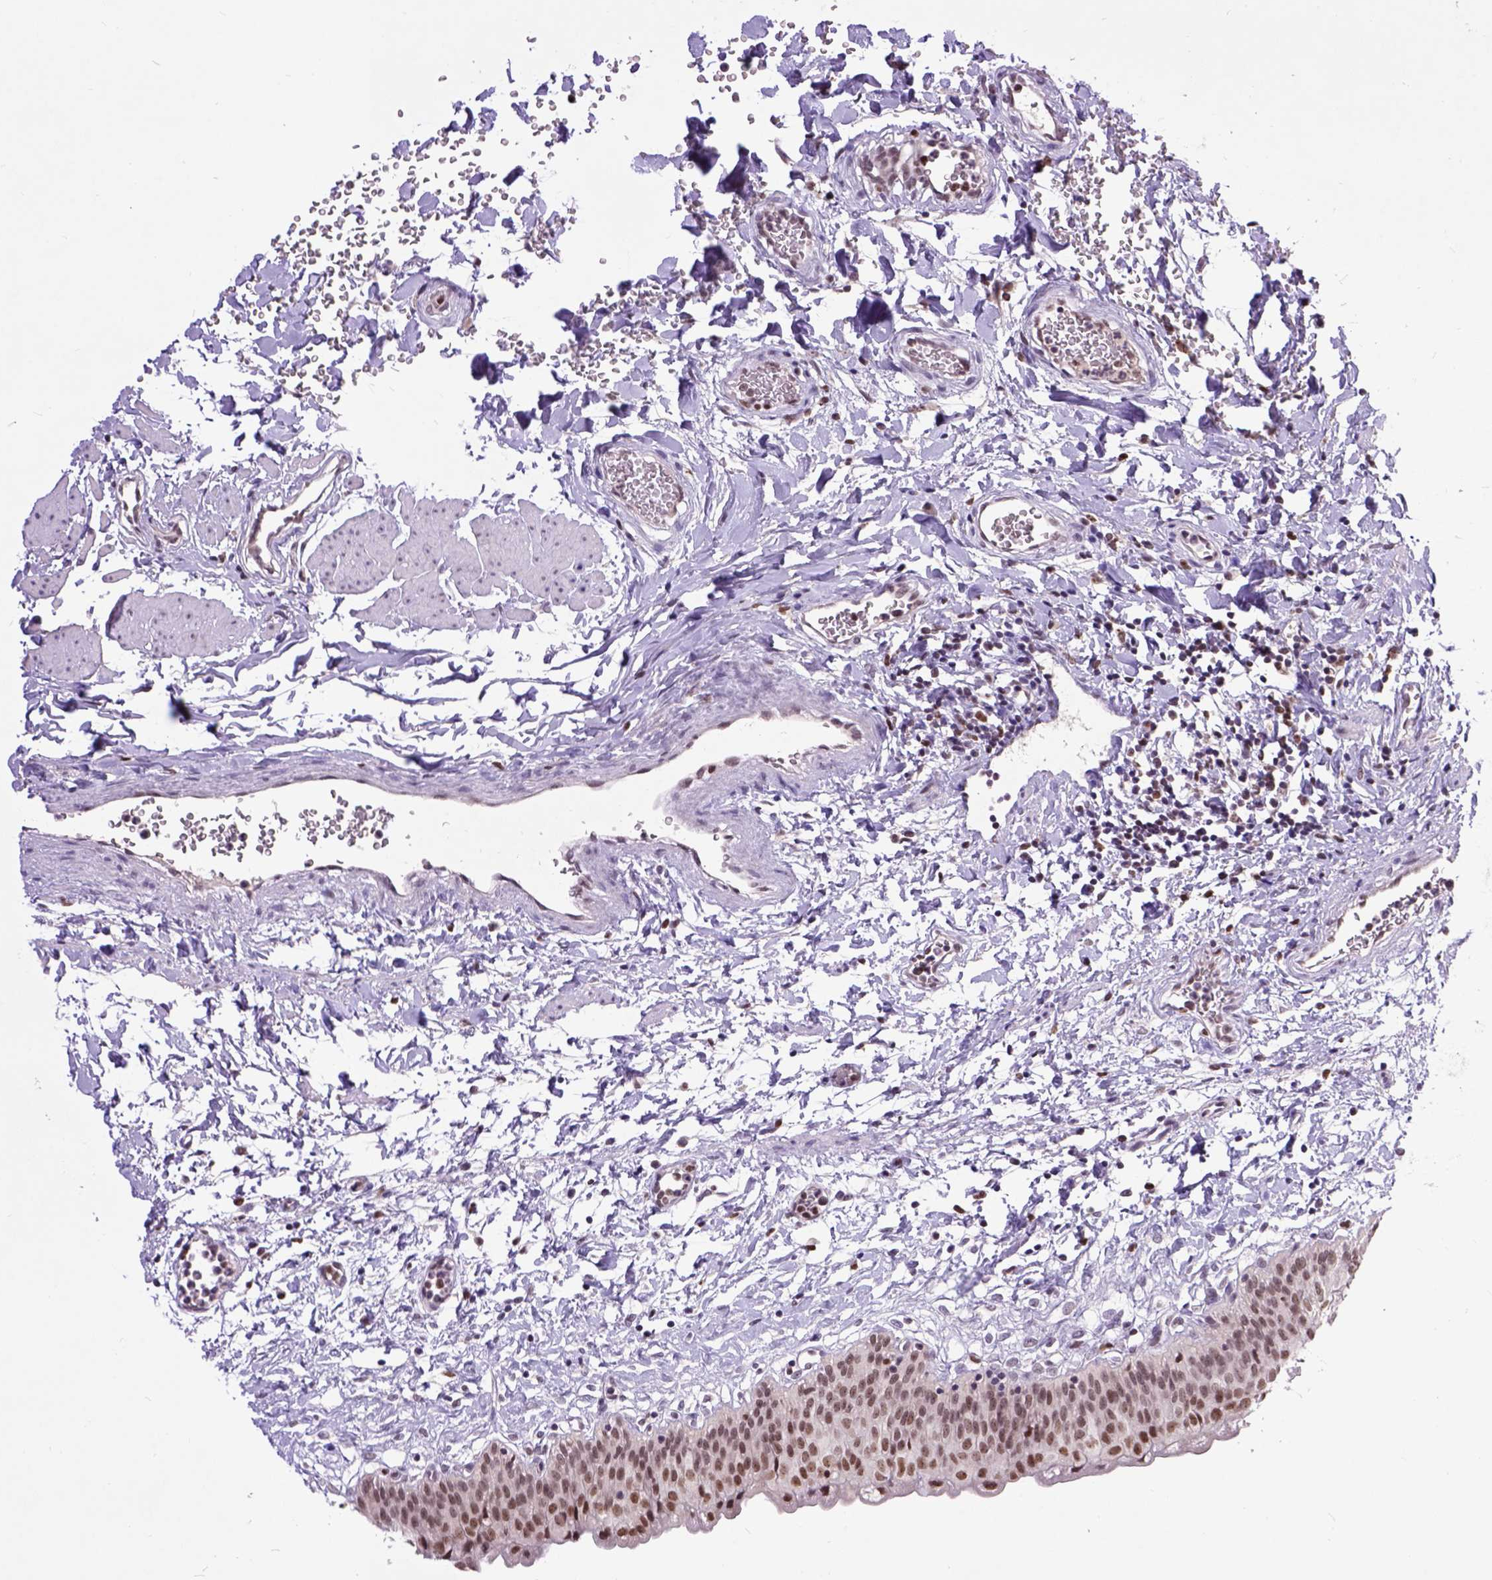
{"staining": {"intensity": "moderate", "quantity": ">75%", "location": "nuclear"}, "tissue": "urinary bladder", "cell_type": "Urothelial cells", "image_type": "normal", "snomed": [{"axis": "morphology", "description": "Normal tissue, NOS"}, {"axis": "topography", "description": "Urinary bladder"}], "caption": "An immunohistochemistry (IHC) histopathology image of unremarkable tissue is shown. Protein staining in brown labels moderate nuclear positivity in urinary bladder within urothelial cells.", "gene": "RCC2", "patient": {"sex": "male", "age": 55}}